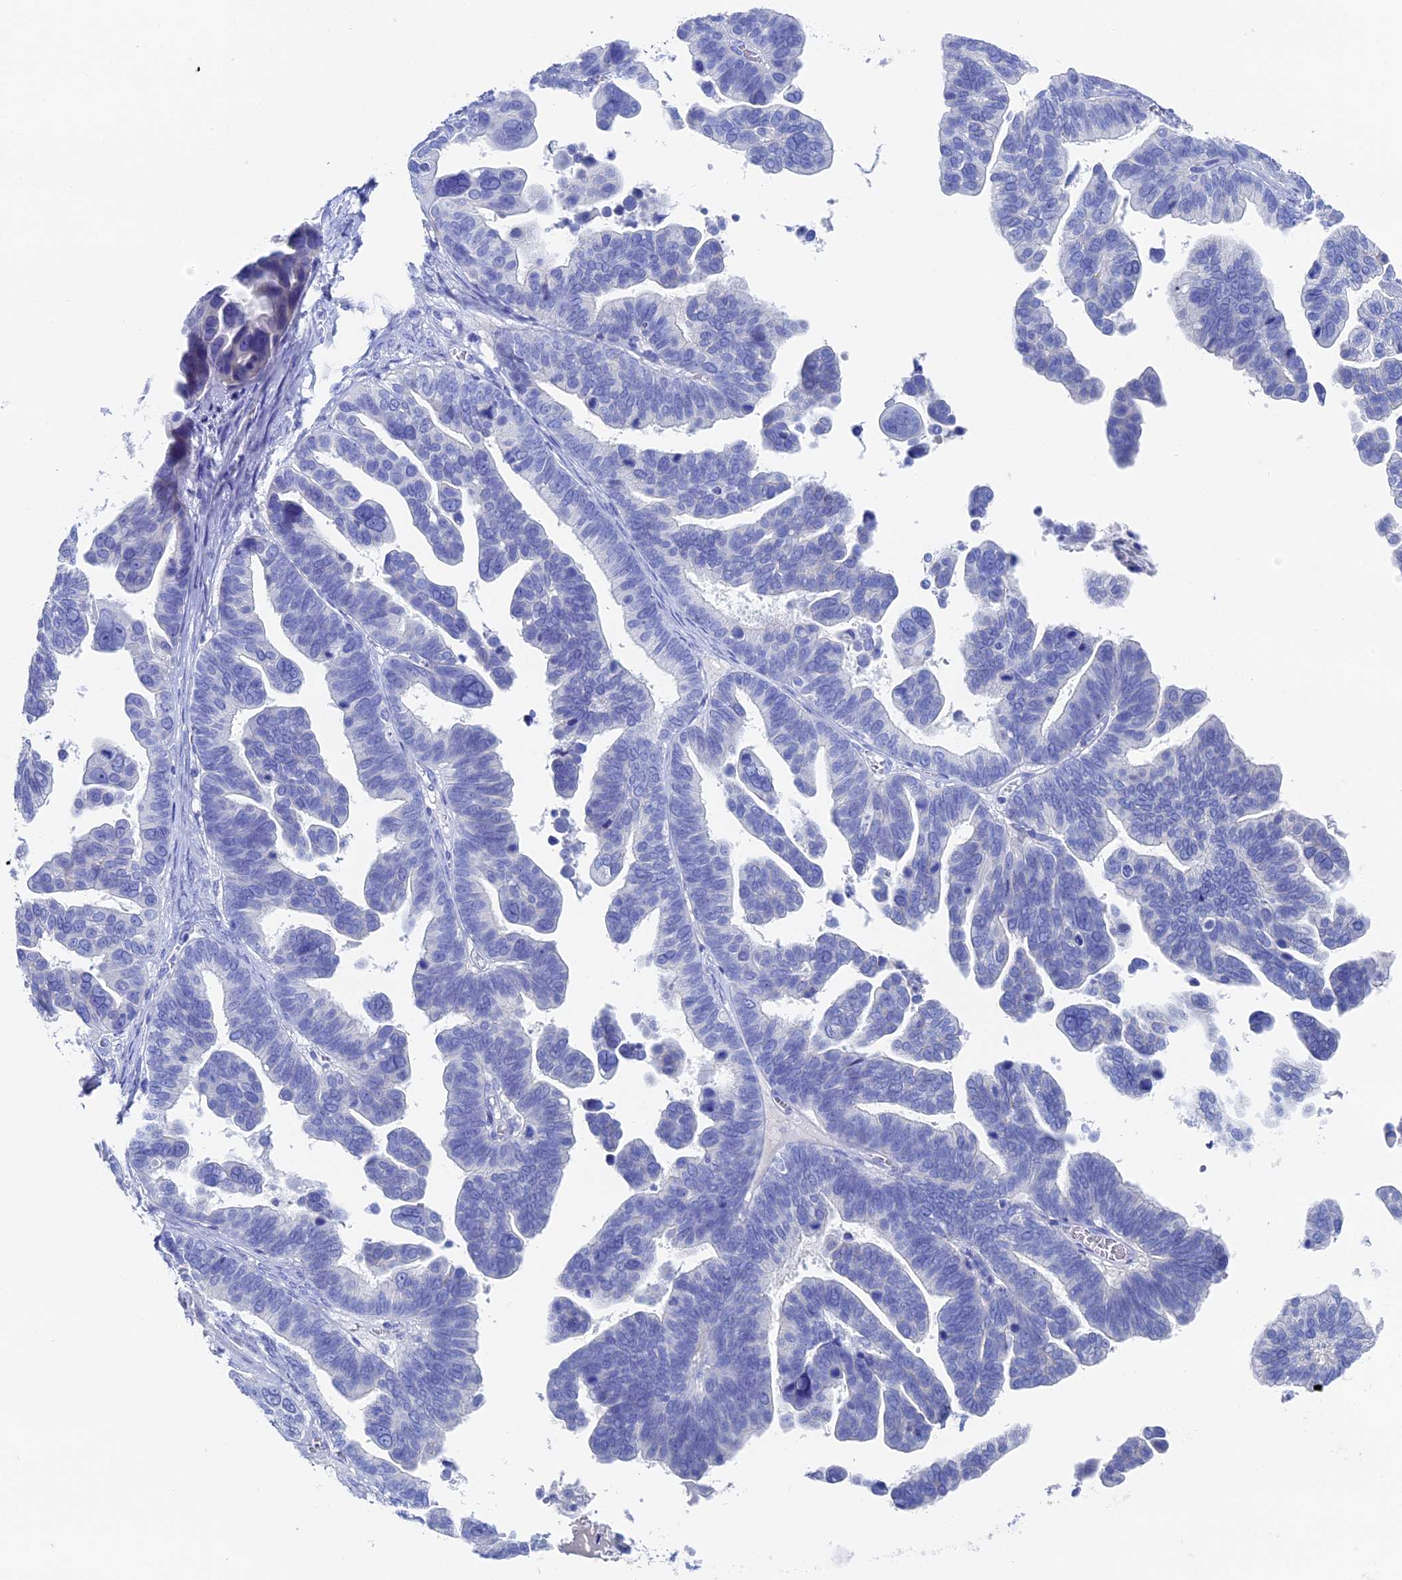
{"staining": {"intensity": "negative", "quantity": "none", "location": "none"}, "tissue": "ovarian cancer", "cell_type": "Tumor cells", "image_type": "cancer", "snomed": [{"axis": "morphology", "description": "Cystadenocarcinoma, serous, NOS"}, {"axis": "topography", "description": "Ovary"}], "caption": "Protein analysis of ovarian cancer reveals no significant expression in tumor cells.", "gene": "UNC119", "patient": {"sex": "female", "age": 56}}